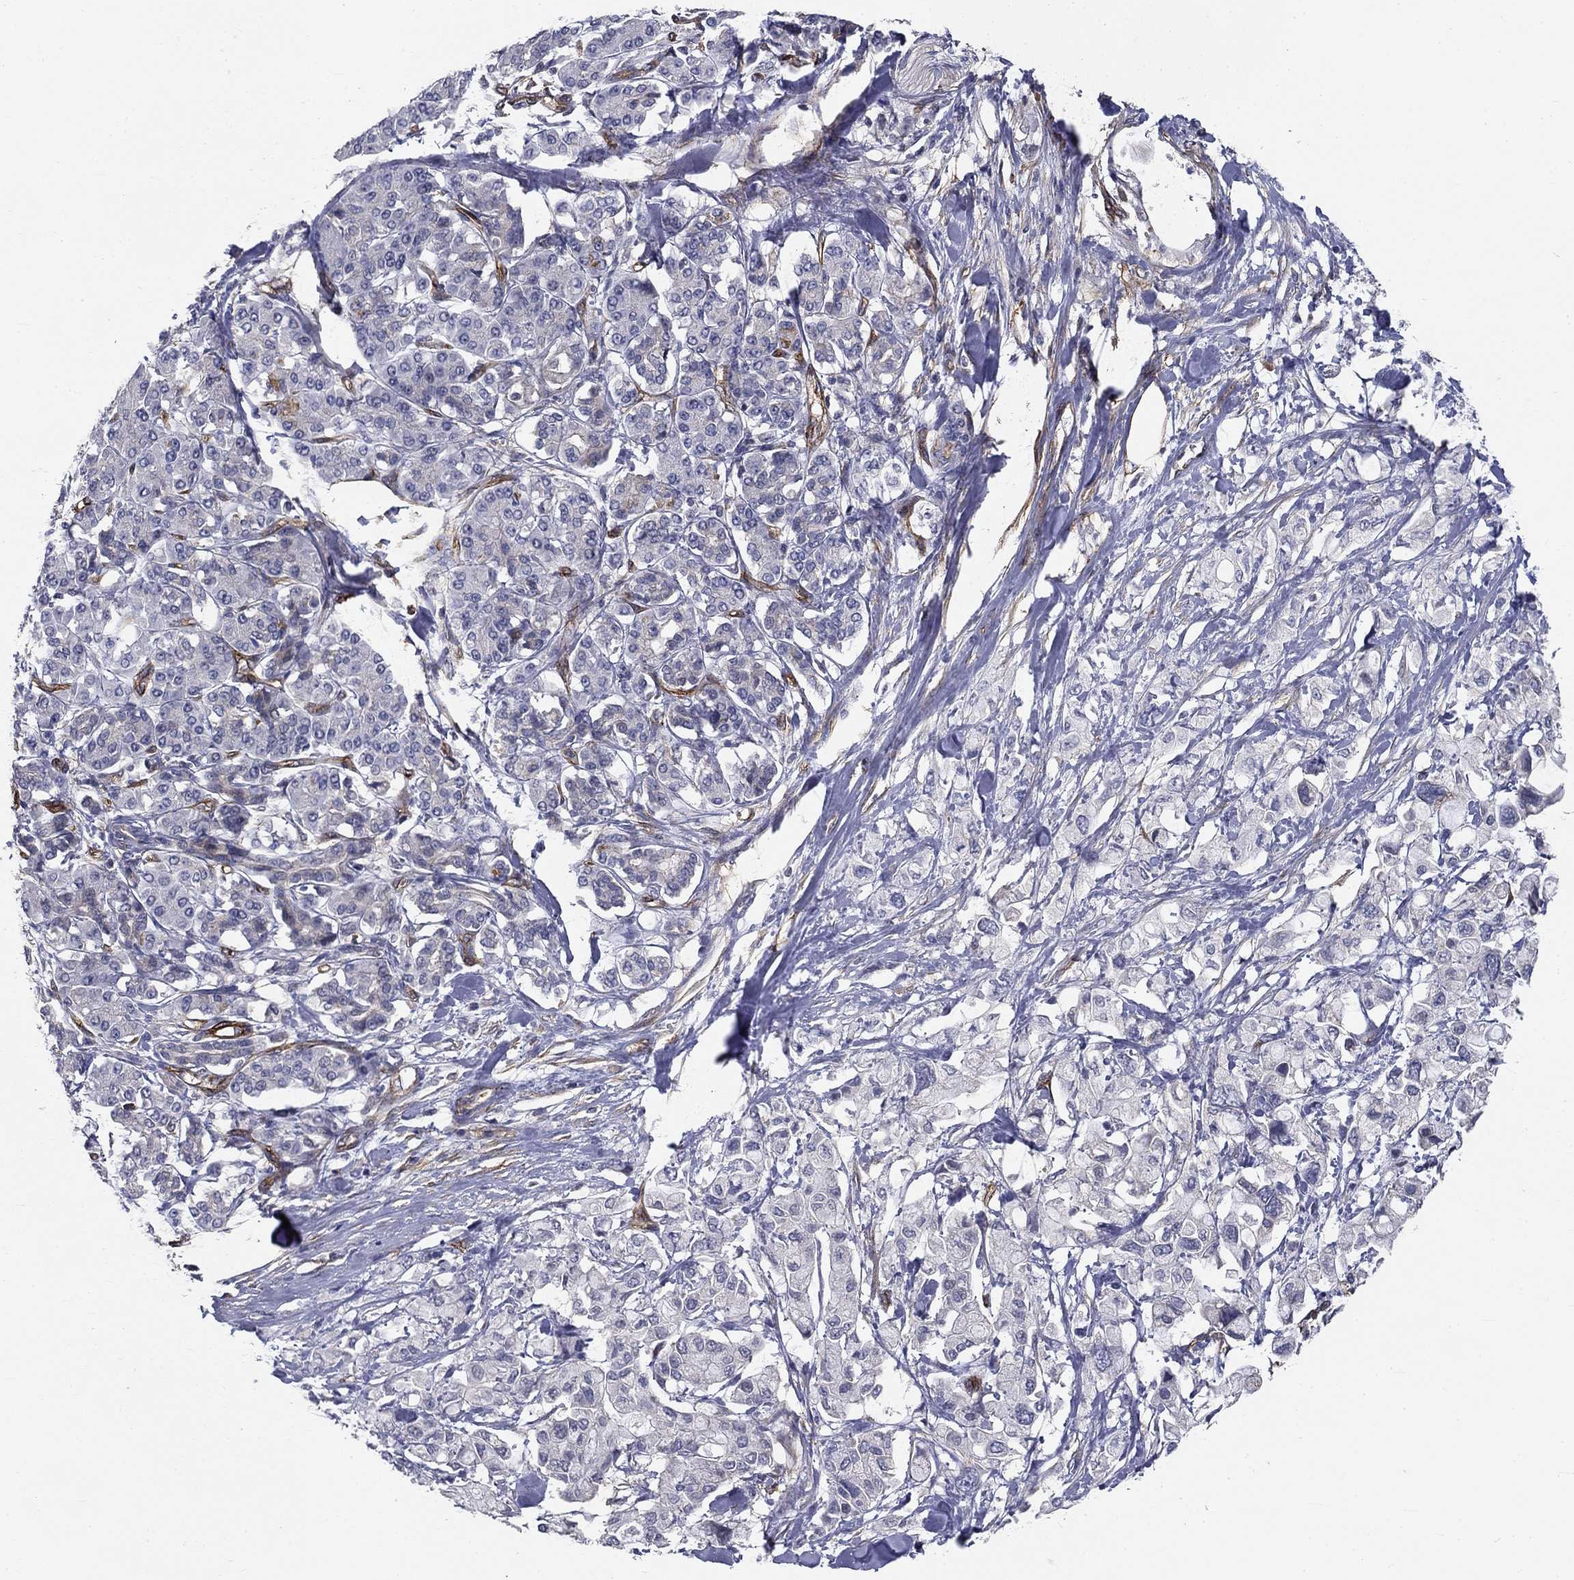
{"staining": {"intensity": "negative", "quantity": "none", "location": "none"}, "tissue": "pancreatic cancer", "cell_type": "Tumor cells", "image_type": "cancer", "snomed": [{"axis": "morphology", "description": "Adenocarcinoma, NOS"}, {"axis": "topography", "description": "Pancreas"}], "caption": "The histopathology image demonstrates no staining of tumor cells in pancreatic cancer. Brightfield microscopy of immunohistochemistry (IHC) stained with DAB (3,3'-diaminobenzidine) (brown) and hematoxylin (blue), captured at high magnification.", "gene": "SYNC", "patient": {"sex": "female", "age": 56}}